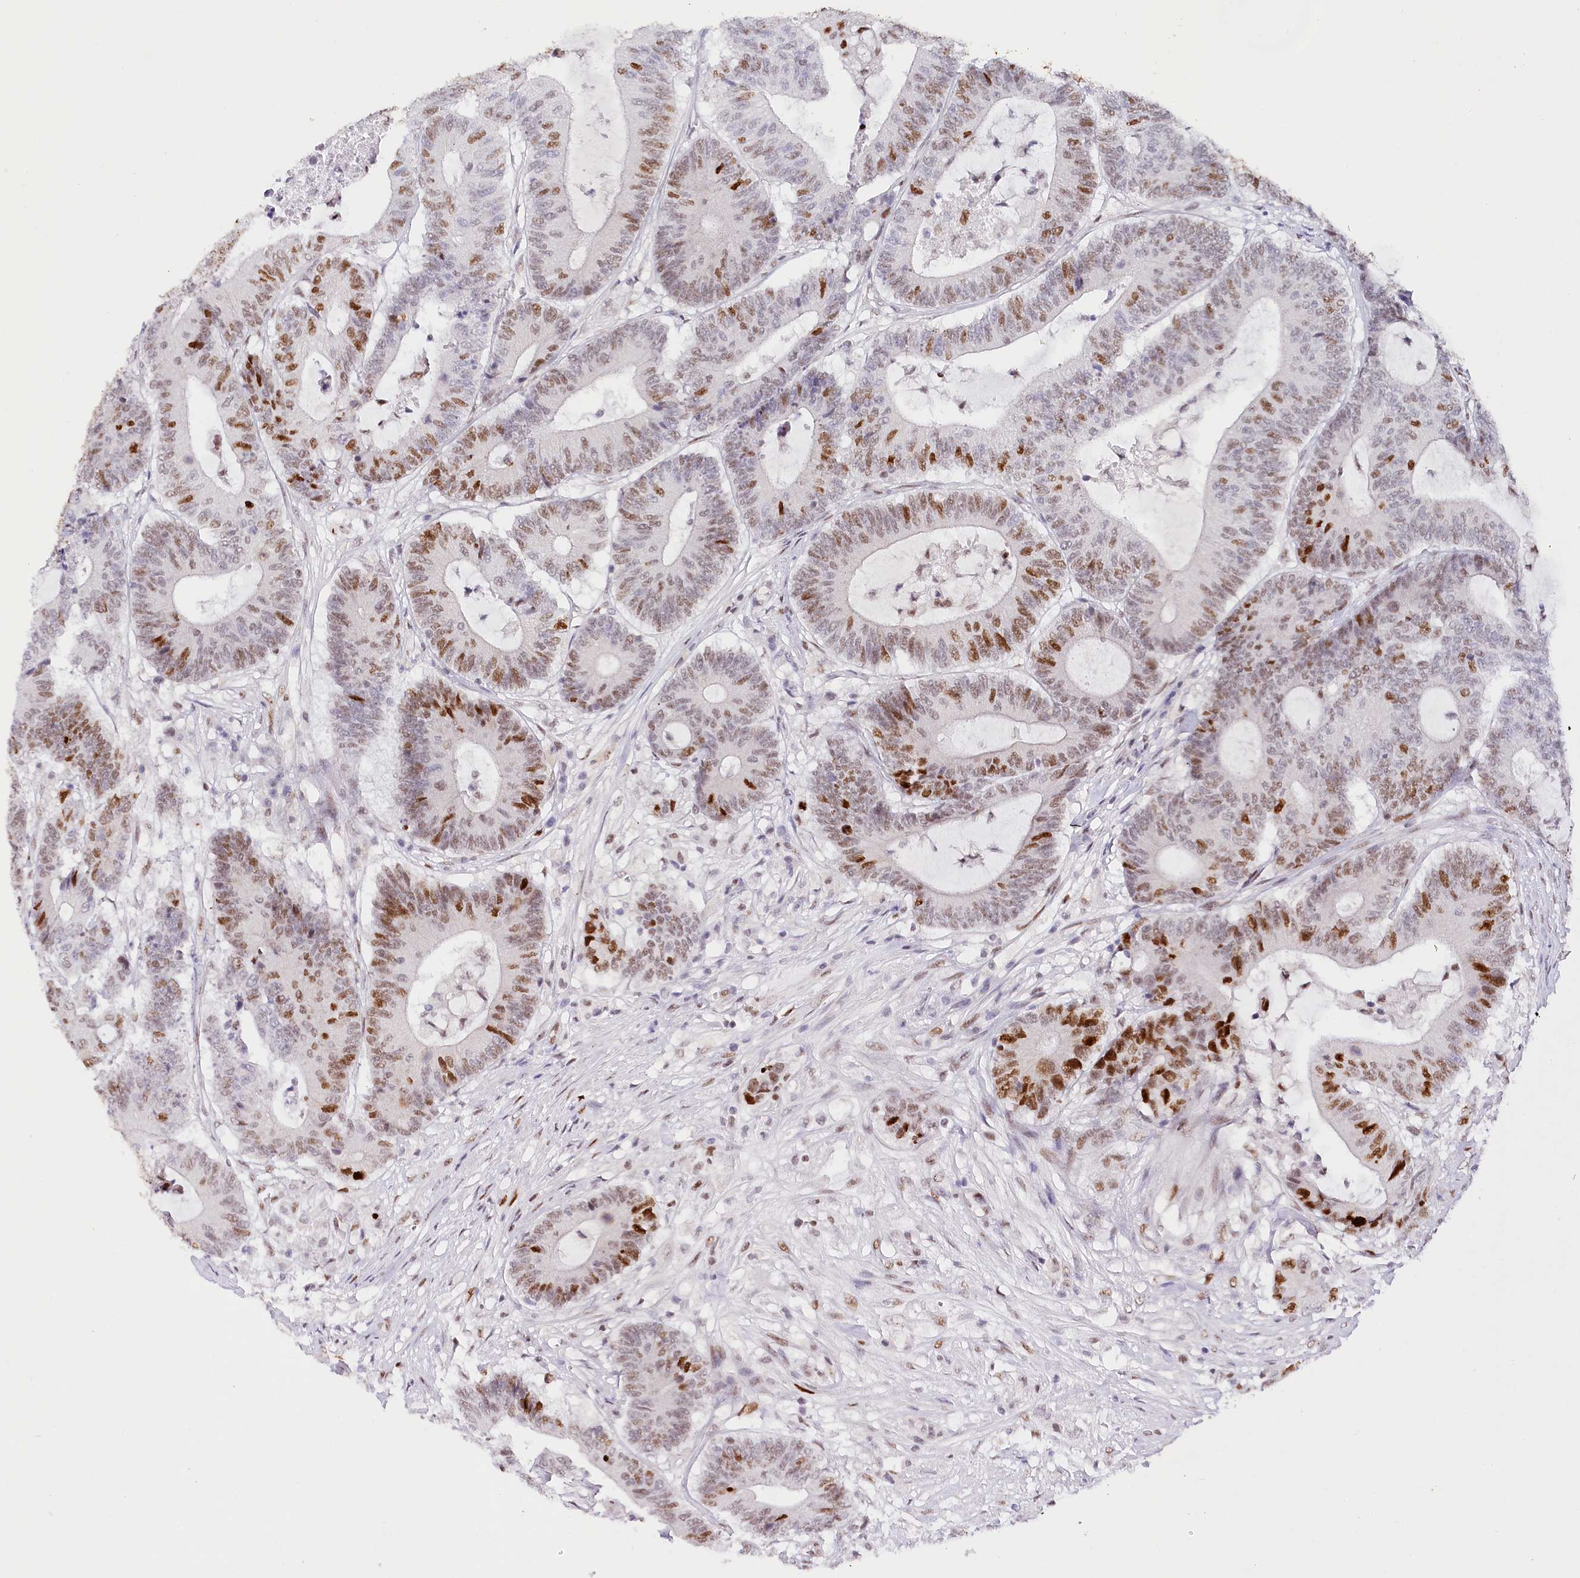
{"staining": {"intensity": "strong", "quantity": "25%-75%", "location": "nuclear"}, "tissue": "colorectal cancer", "cell_type": "Tumor cells", "image_type": "cancer", "snomed": [{"axis": "morphology", "description": "Adenocarcinoma, NOS"}, {"axis": "topography", "description": "Colon"}], "caption": "The micrograph shows a brown stain indicating the presence of a protein in the nuclear of tumor cells in colorectal cancer (adenocarcinoma). Immunohistochemistry (ihc) stains the protein of interest in brown and the nuclei are stained blue.", "gene": "TP53", "patient": {"sex": "female", "age": 84}}